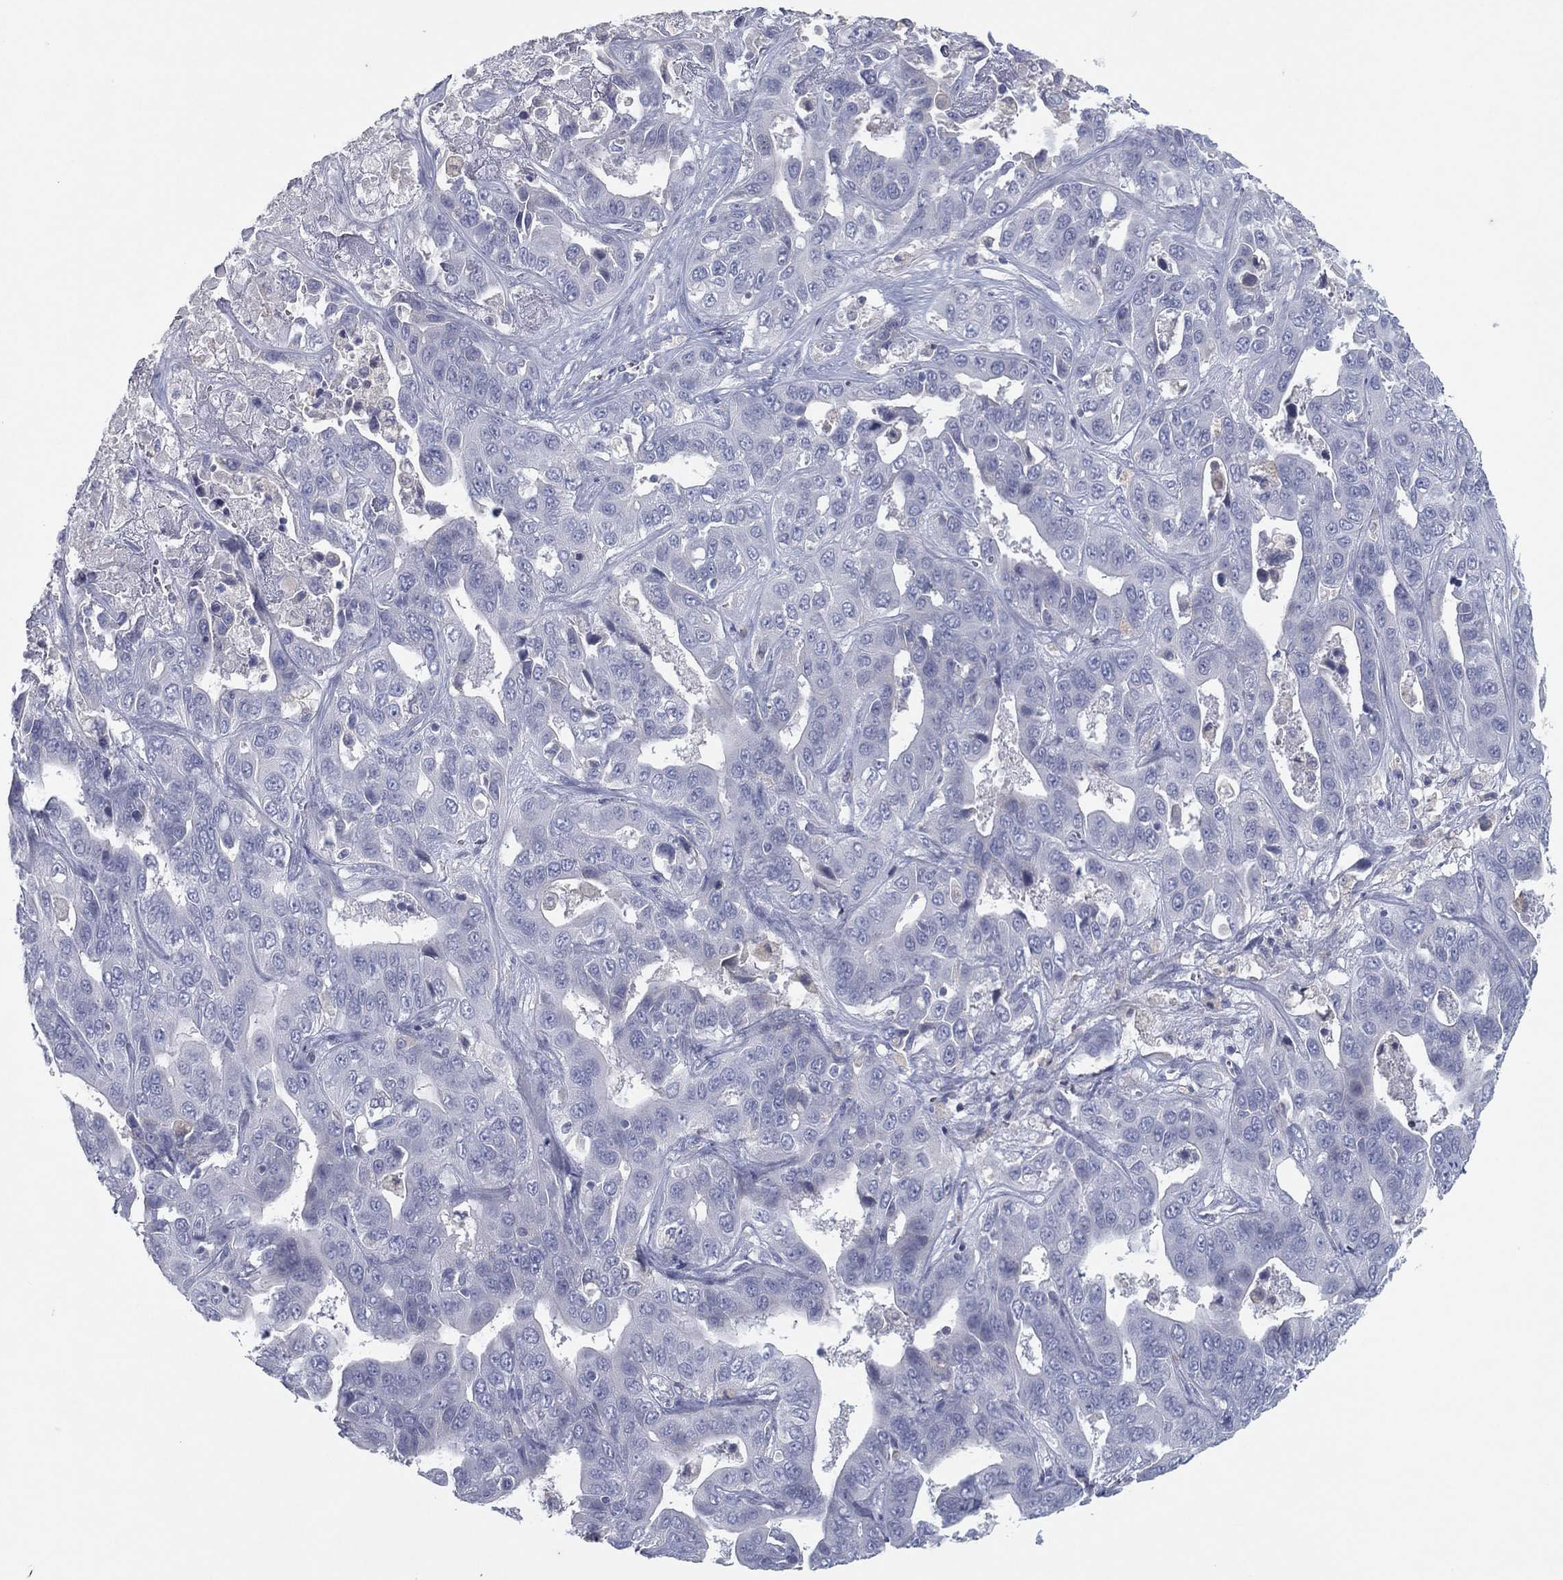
{"staining": {"intensity": "negative", "quantity": "none", "location": "none"}, "tissue": "liver cancer", "cell_type": "Tumor cells", "image_type": "cancer", "snomed": [{"axis": "morphology", "description": "Cholangiocarcinoma"}, {"axis": "topography", "description": "Liver"}], "caption": "An image of cholangiocarcinoma (liver) stained for a protein demonstrates no brown staining in tumor cells.", "gene": "CPT1B", "patient": {"sex": "female", "age": 52}}